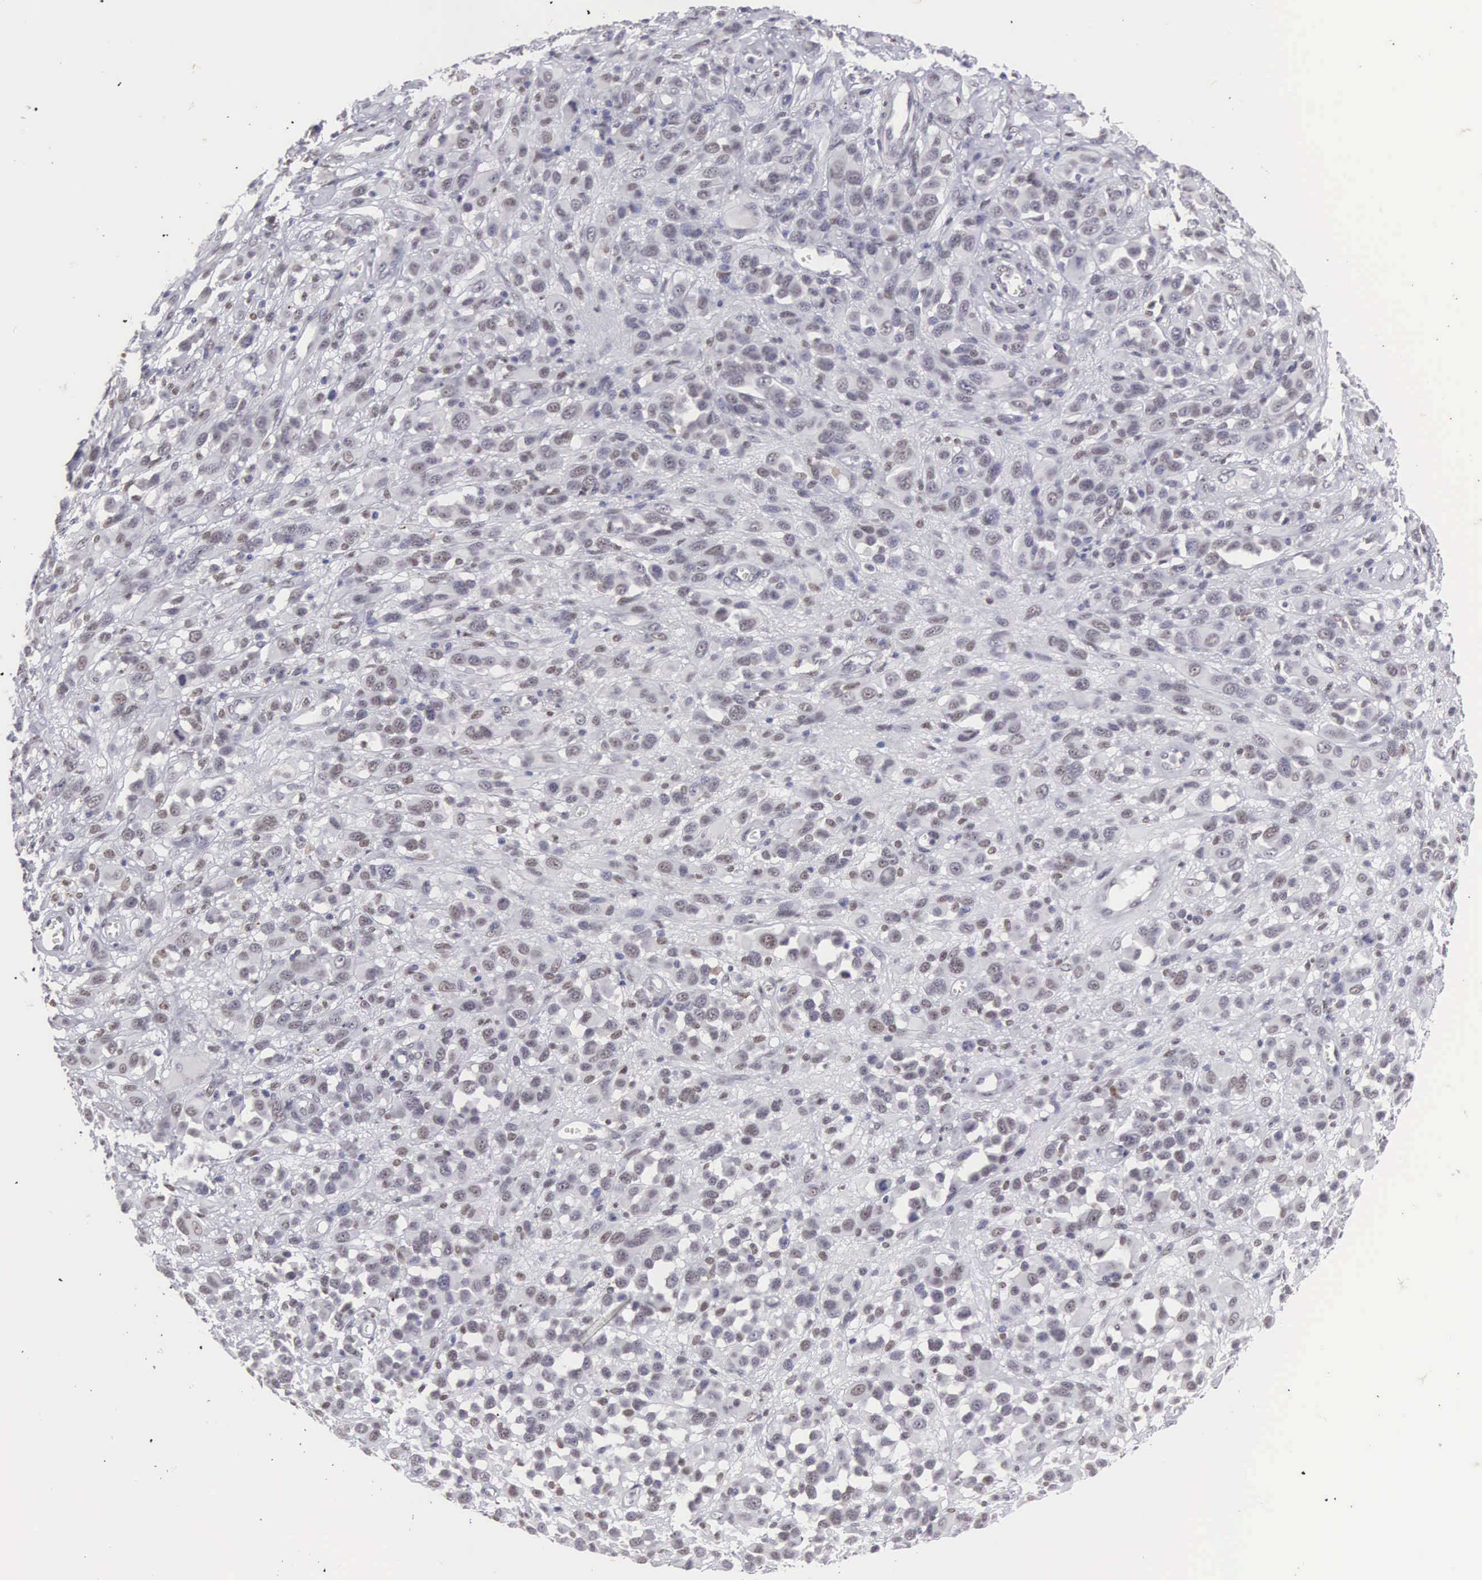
{"staining": {"intensity": "moderate", "quantity": "25%-75%", "location": "nuclear"}, "tissue": "melanoma", "cell_type": "Tumor cells", "image_type": "cancer", "snomed": [{"axis": "morphology", "description": "Malignant melanoma, NOS"}, {"axis": "topography", "description": "Skin"}], "caption": "Melanoma stained for a protein shows moderate nuclear positivity in tumor cells. (IHC, brightfield microscopy, high magnification).", "gene": "ETV6", "patient": {"sex": "male", "age": 51}}